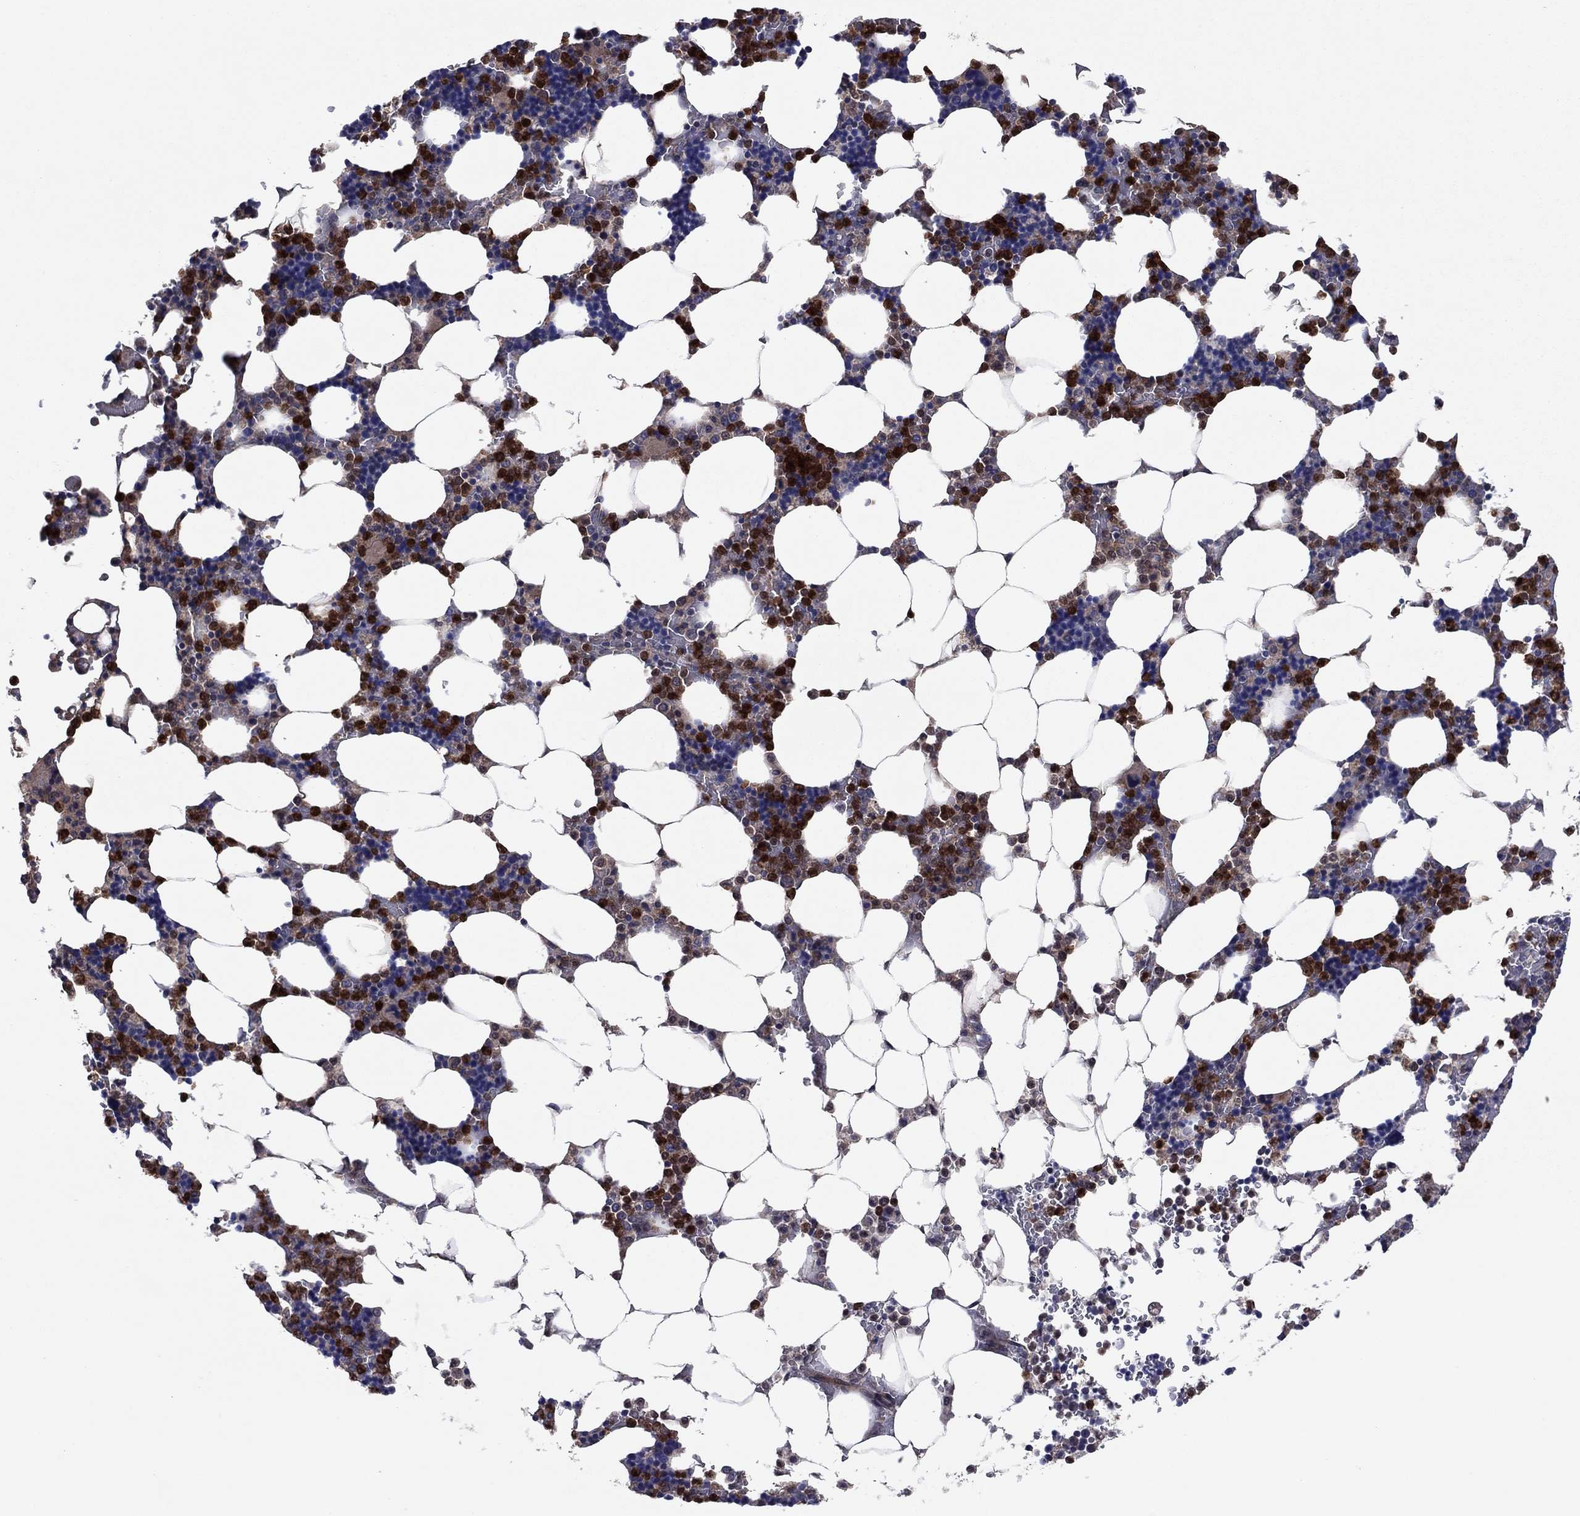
{"staining": {"intensity": "strong", "quantity": "25%-75%", "location": "nuclear"}, "tissue": "bone marrow", "cell_type": "Hematopoietic cells", "image_type": "normal", "snomed": [{"axis": "morphology", "description": "Normal tissue, NOS"}, {"axis": "topography", "description": "Bone marrow"}], "caption": "Unremarkable bone marrow displays strong nuclear staining in about 25%-75% of hematopoietic cells.", "gene": "MSRB1", "patient": {"sex": "male", "age": 51}}